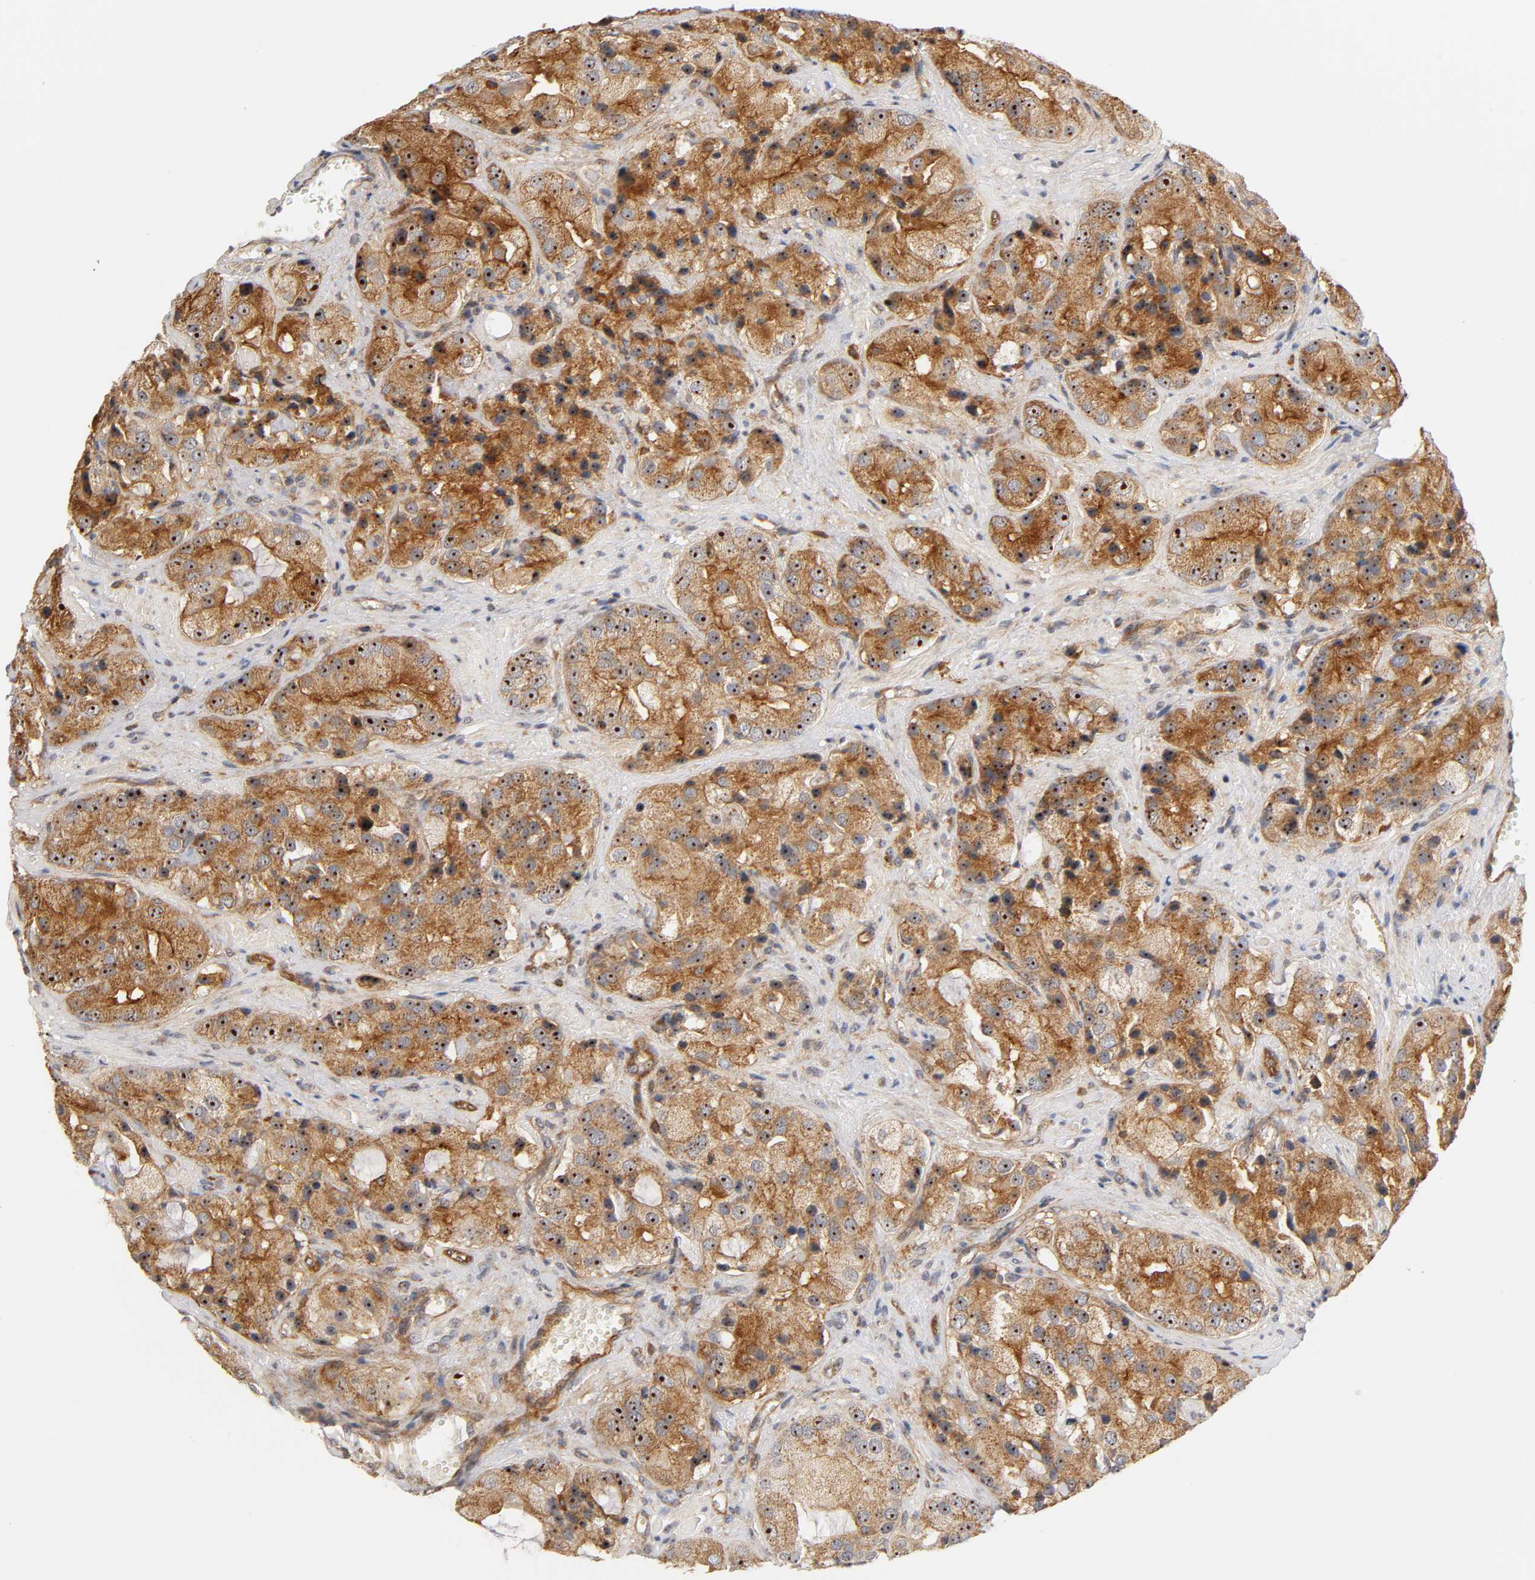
{"staining": {"intensity": "strong", "quantity": ">75%", "location": "cytoplasmic/membranous,nuclear"}, "tissue": "prostate cancer", "cell_type": "Tumor cells", "image_type": "cancer", "snomed": [{"axis": "morphology", "description": "Adenocarcinoma, High grade"}, {"axis": "topography", "description": "Prostate"}], "caption": "Protein expression analysis of prostate cancer (adenocarcinoma (high-grade)) reveals strong cytoplasmic/membranous and nuclear positivity in about >75% of tumor cells.", "gene": "PLD1", "patient": {"sex": "male", "age": 70}}